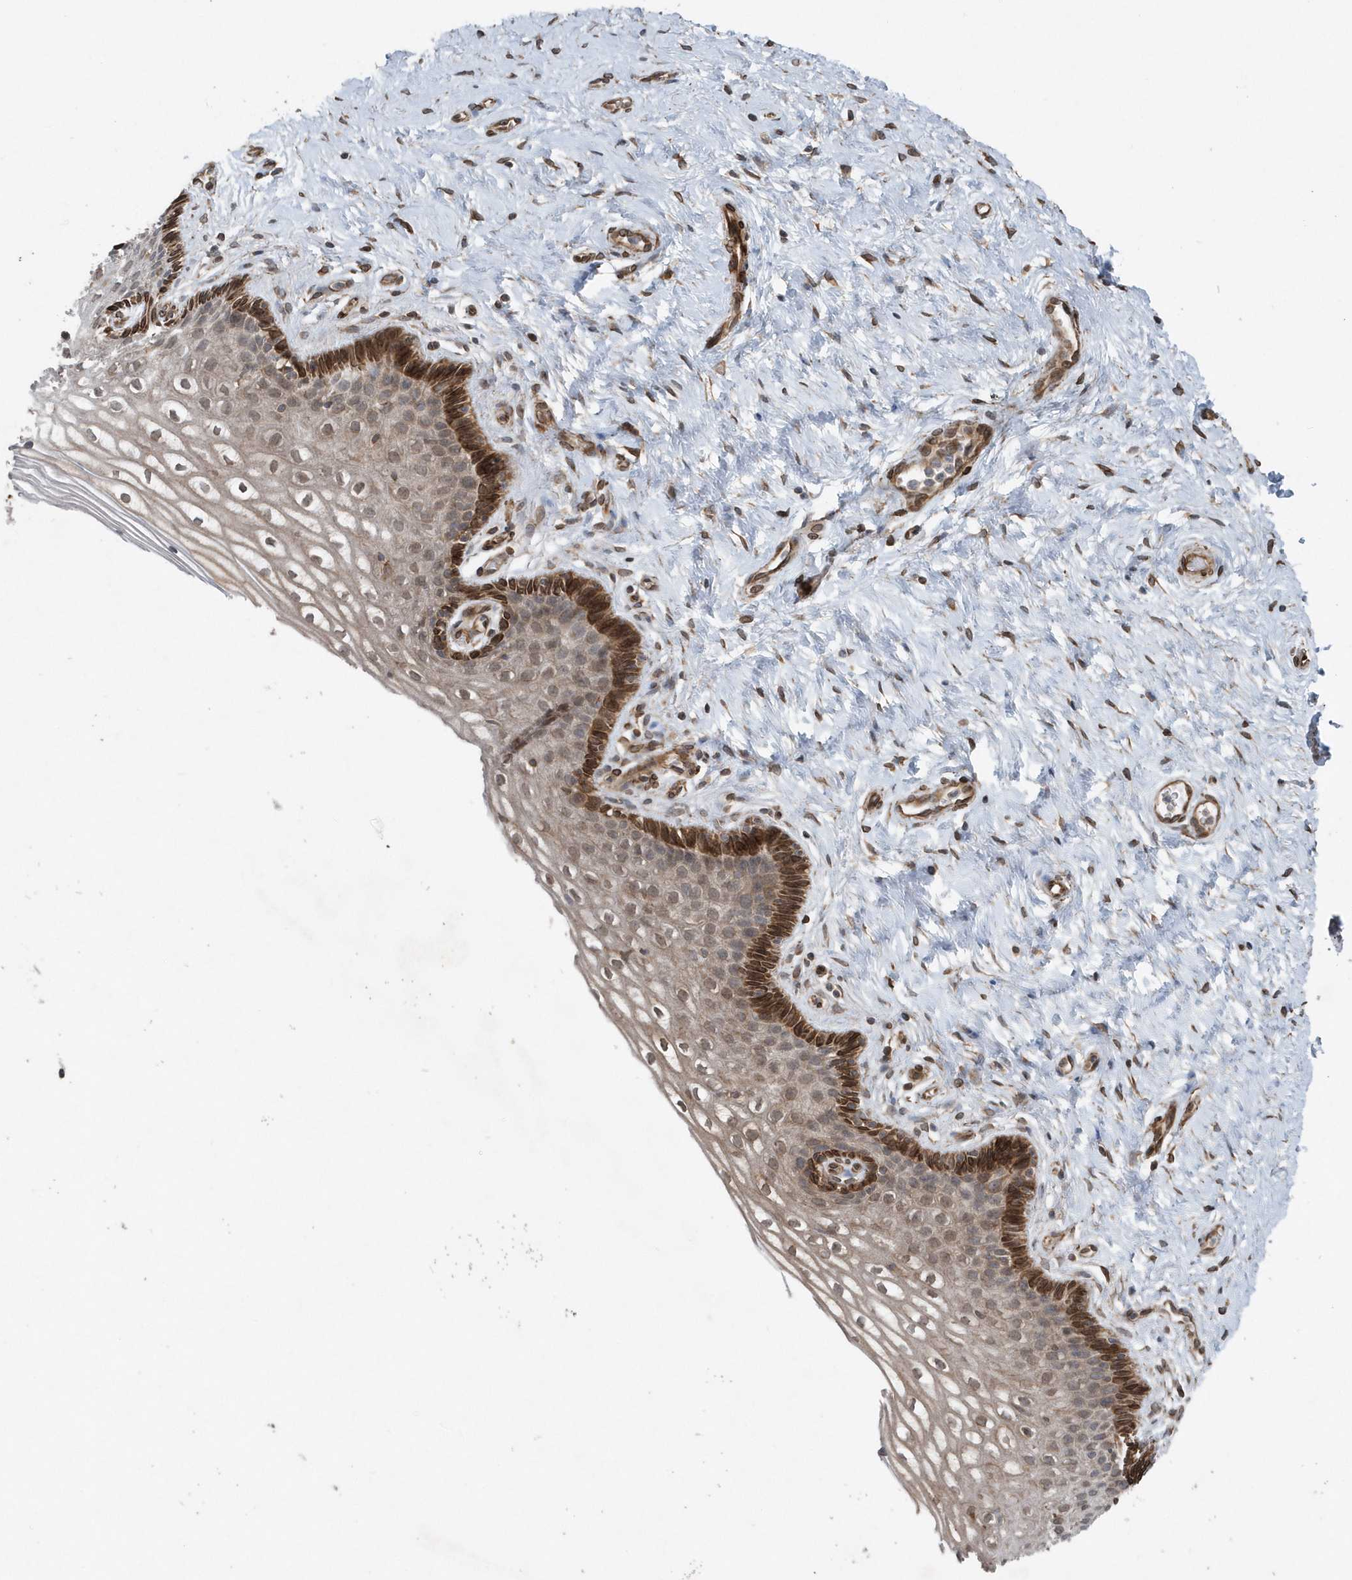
{"staining": {"intensity": "moderate", "quantity": "25%-75%", "location": "cytoplasmic/membranous"}, "tissue": "cervix", "cell_type": "Glandular cells", "image_type": "normal", "snomed": [{"axis": "morphology", "description": "Normal tissue, NOS"}, {"axis": "topography", "description": "Cervix"}], "caption": "Glandular cells display medium levels of moderate cytoplasmic/membranous expression in about 25%-75% of cells in benign cervix.", "gene": "MCC", "patient": {"sex": "female", "age": 33}}